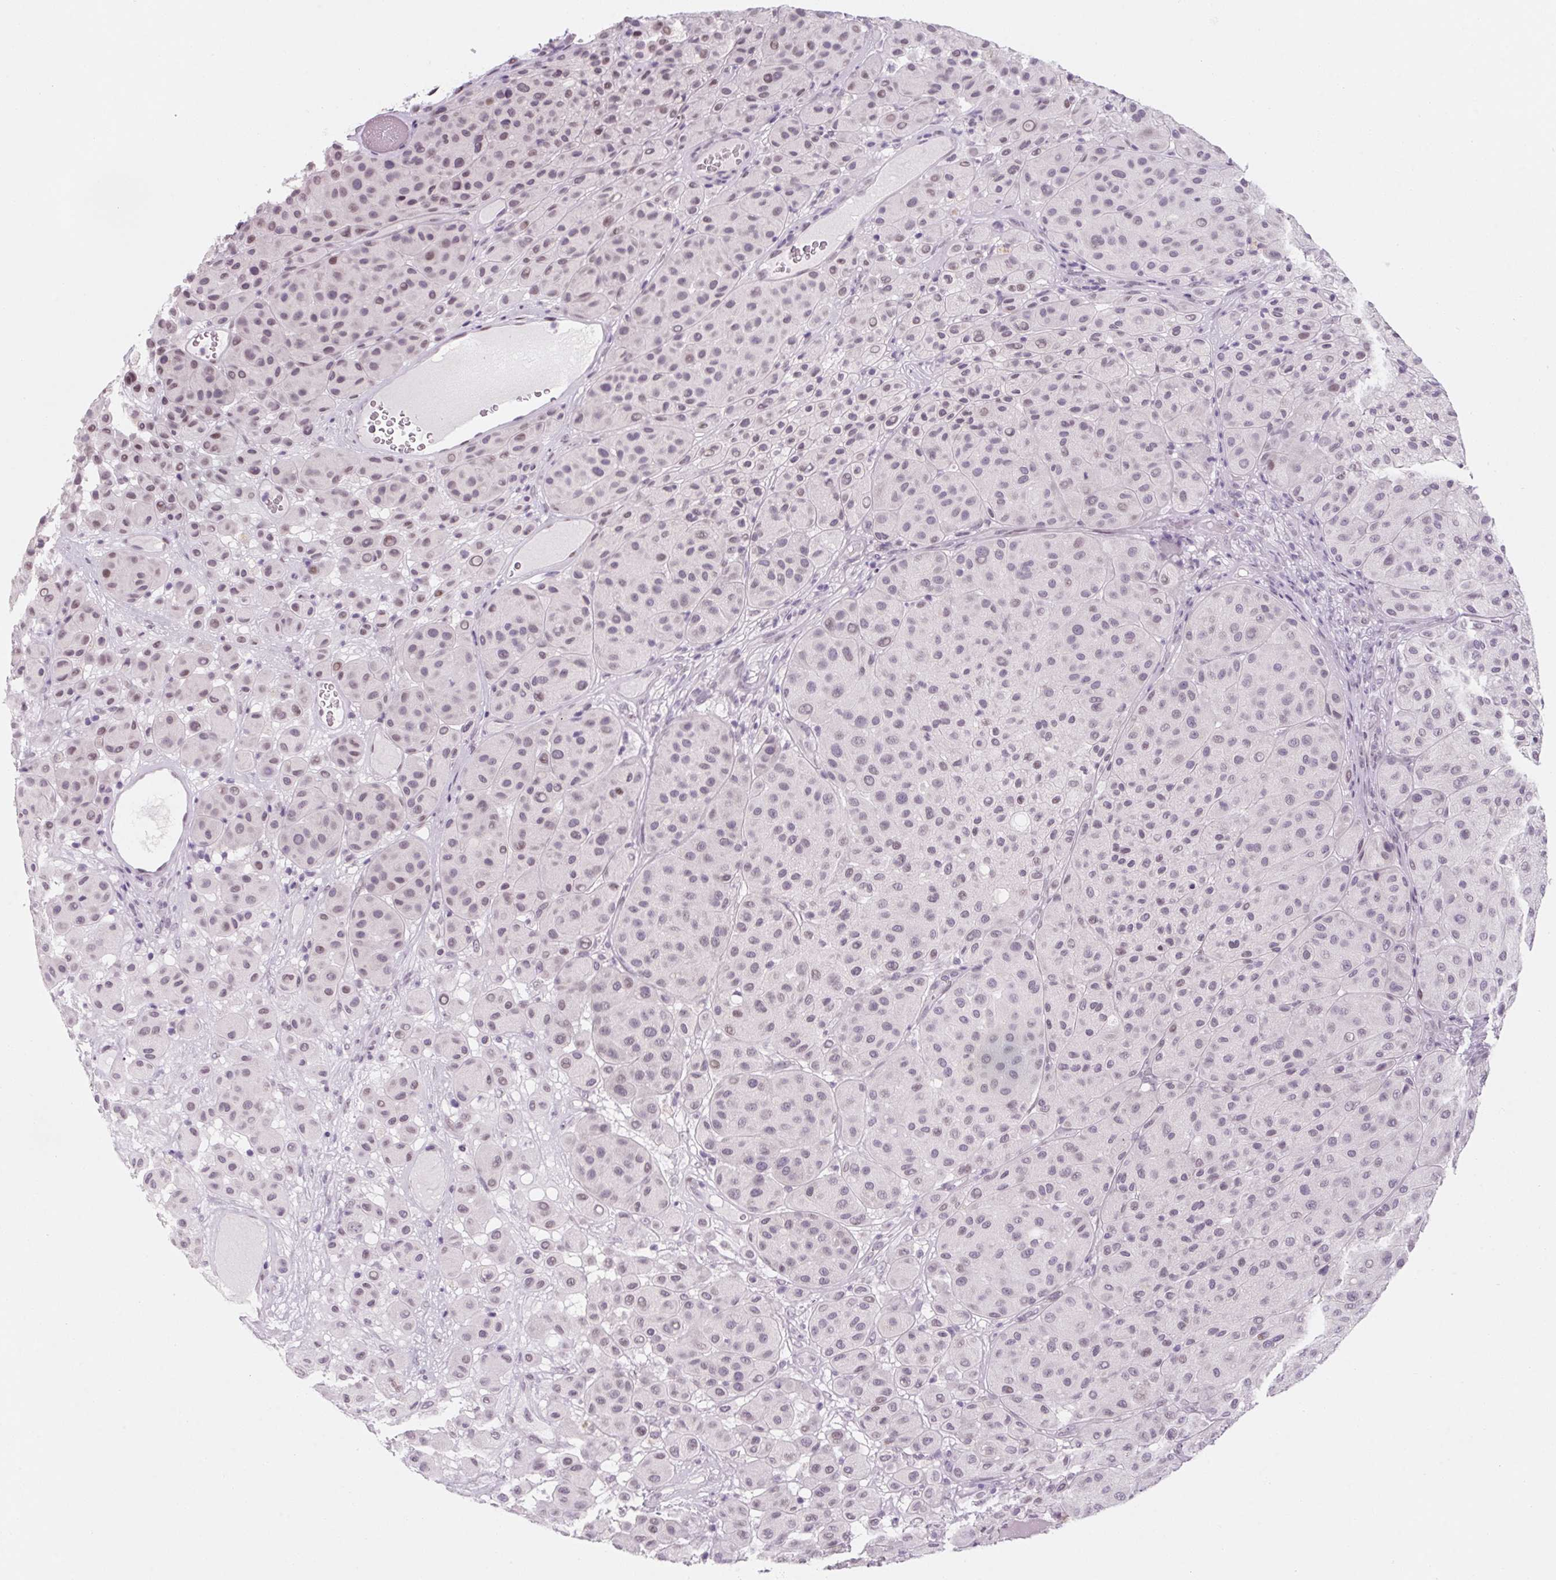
{"staining": {"intensity": "weak", "quantity": "<25%", "location": "nuclear"}, "tissue": "melanoma", "cell_type": "Tumor cells", "image_type": "cancer", "snomed": [{"axis": "morphology", "description": "Malignant melanoma, Metastatic site"}, {"axis": "topography", "description": "Smooth muscle"}], "caption": "Immunohistochemistry histopathology image of neoplastic tissue: melanoma stained with DAB (3,3'-diaminobenzidine) reveals no significant protein staining in tumor cells.", "gene": "KCNQ2", "patient": {"sex": "male", "age": 41}}